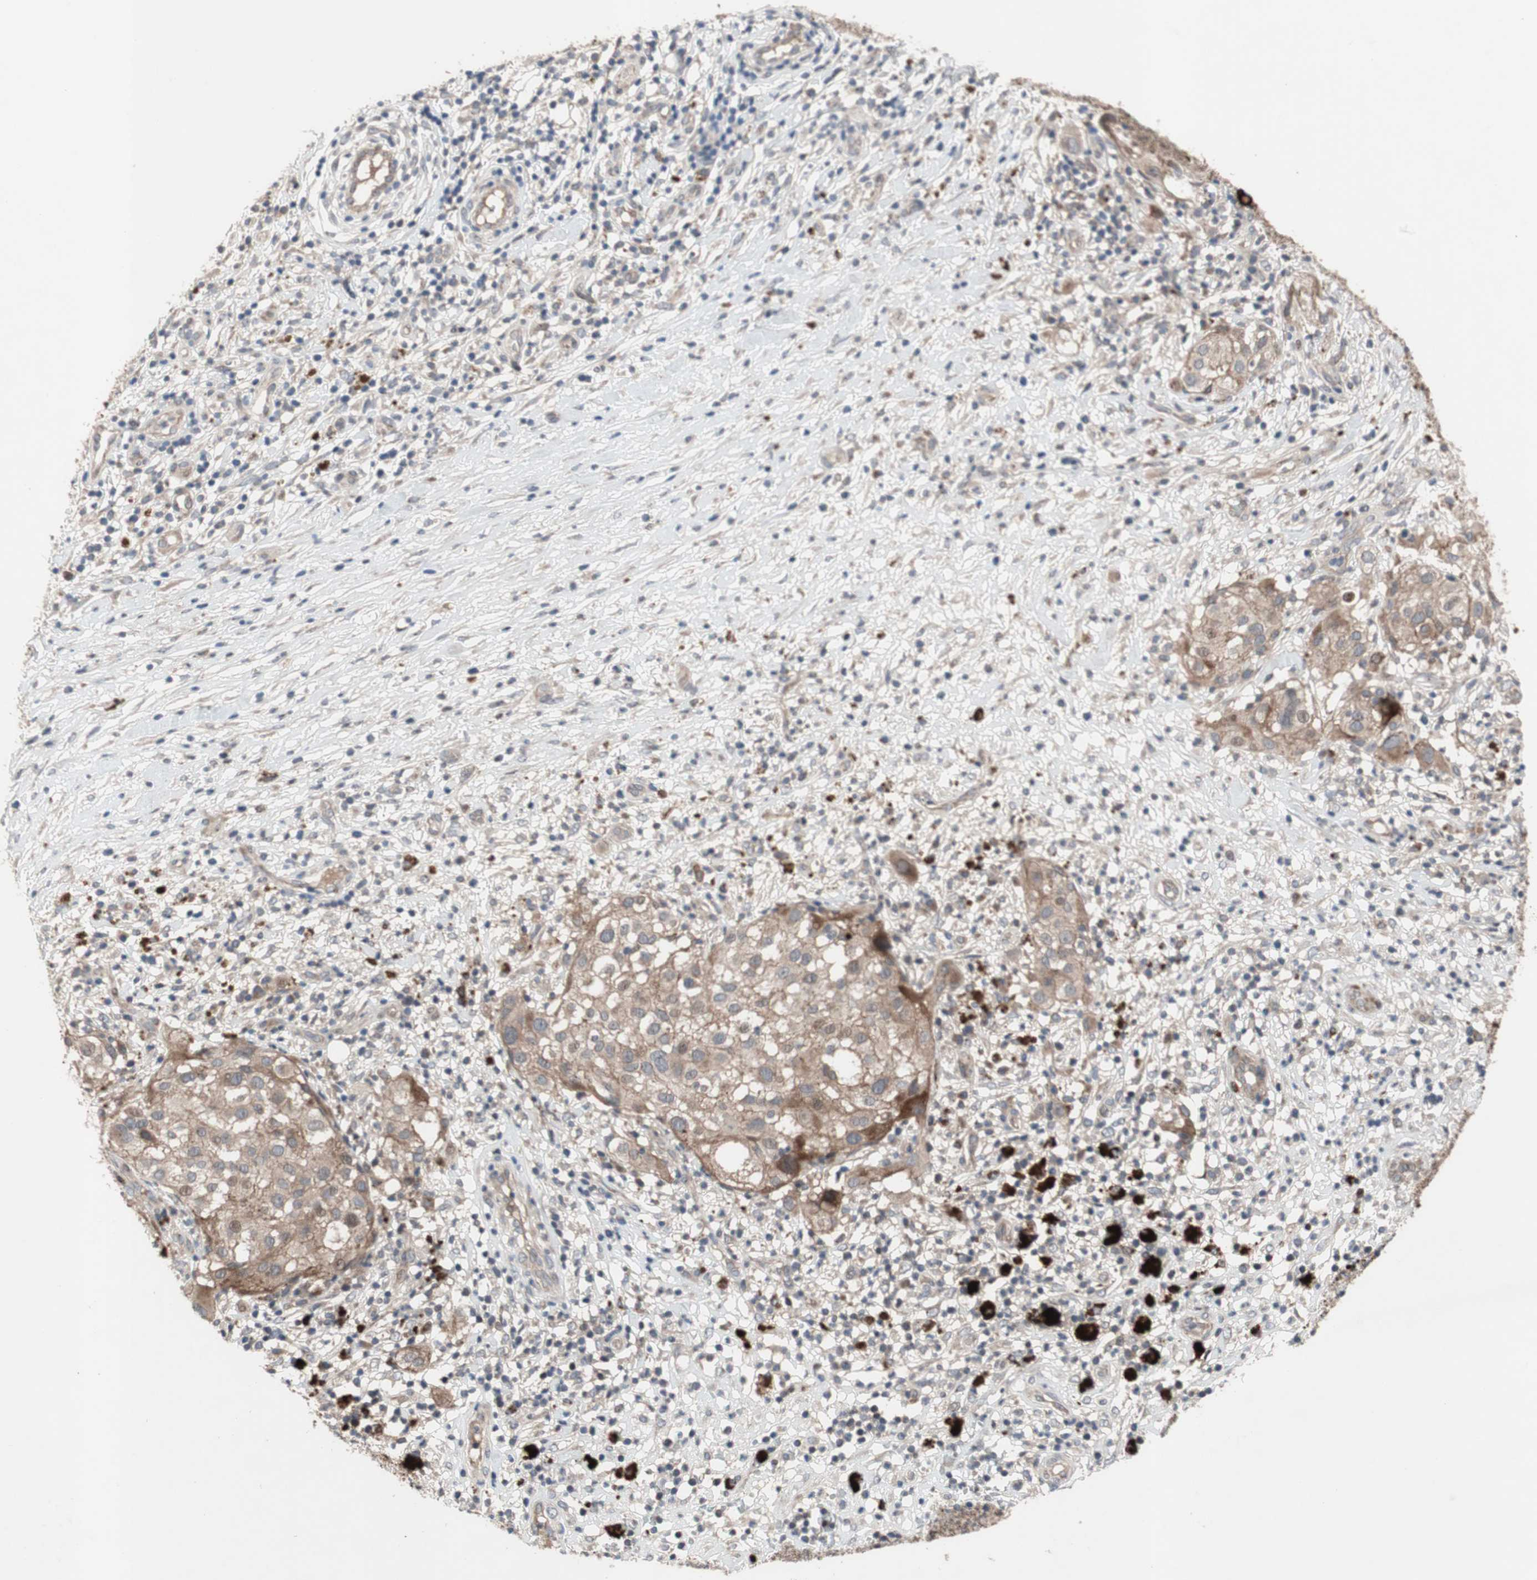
{"staining": {"intensity": "moderate", "quantity": ">75%", "location": "cytoplasmic/membranous"}, "tissue": "melanoma", "cell_type": "Tumor cells", "image_type": "cancer", "snomed": [{"axis": "morphology", "description": "Necrosis, NOS"}, {"axis": "morphology", "description": "Malignant melanoma, NOS"}, {"axis": "topography", "description": "Skin"}], "caption": "Immunohistochemical staining of human melanoma shows medium levels of moderate cytoplasmic/membranous expression in approximately >75% of tumor cells.", "gene": "OAZ1", "patient": {"sex": "female", "age": 87}}